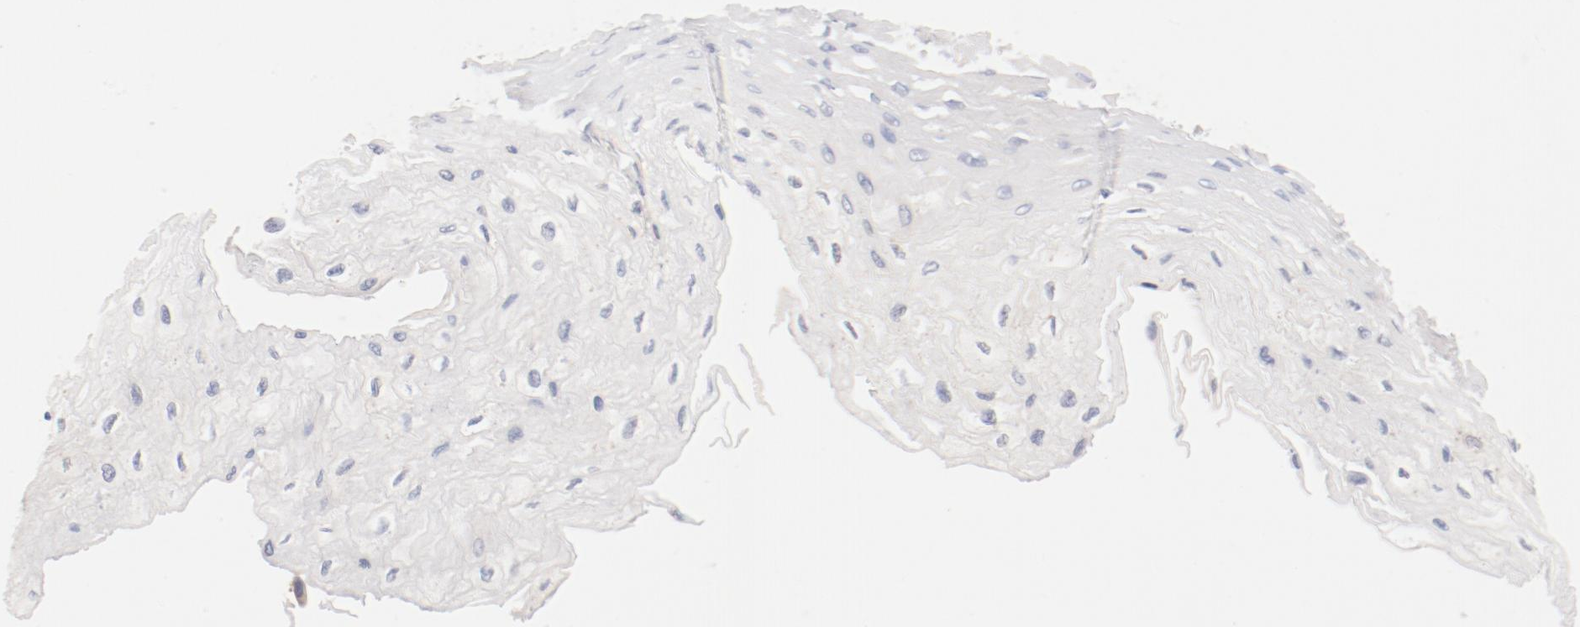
{"staining": {"intensity": "weak", "quantity": "<25%", "location": "cytoplasmic/membranous"}, "tissue": "esophagus", "cell_type": "Squamous epithelial cells", "image_type": "normal", "snomed": [{"axis": "morphology", "description": "Normal tissue, NOS"}, {"axis": "topography", "description": "Esophagus"}], "caption": "Protein analysis of unremarkable esophagus shows no significant staining in squamous epithelial cells.", "gene": "DYNC1H1", "patient": {"sex": "female", "age": 72}}